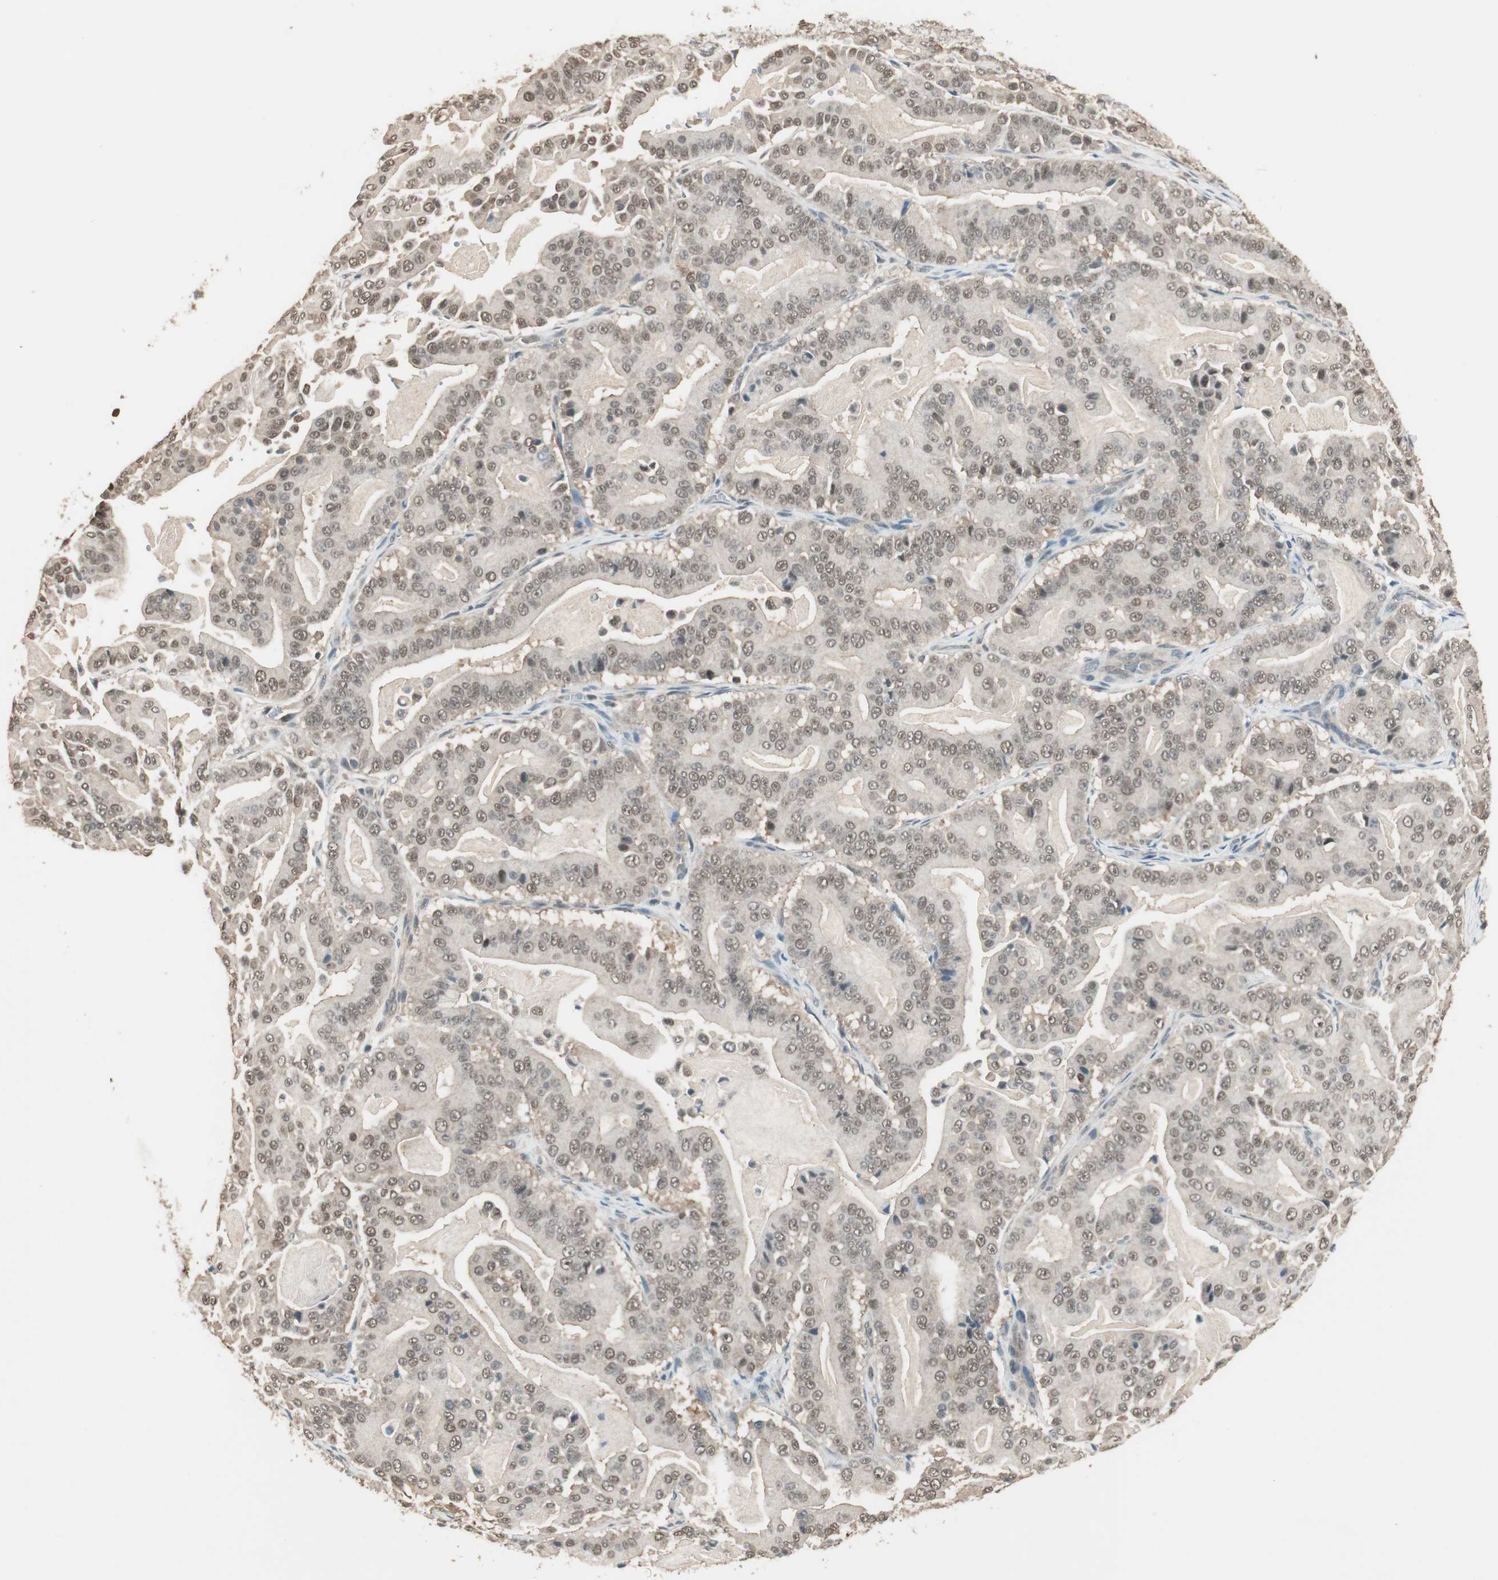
{"staining": {"intensity": "weak", "quantity": "25%-75%", "location": "nuclear"}, "tissue": "pancreatic cancer", "cell_type": "Tumor cells", "image_type": "cancer", "snomed": [{"axis": "morphology", "description": "Adenocarcinoma, NOS"}, {"axis": "topography", "description": "Pancreas"}], "caption": "Immunohistochemical staining of adenocarcinoma (pancreatic) demonstrates low levels of weak nuclear protein expression in about 25%-75% of tumor cells.", "gene": "USP5", "patient": {"sex": "male", "age": 63}}